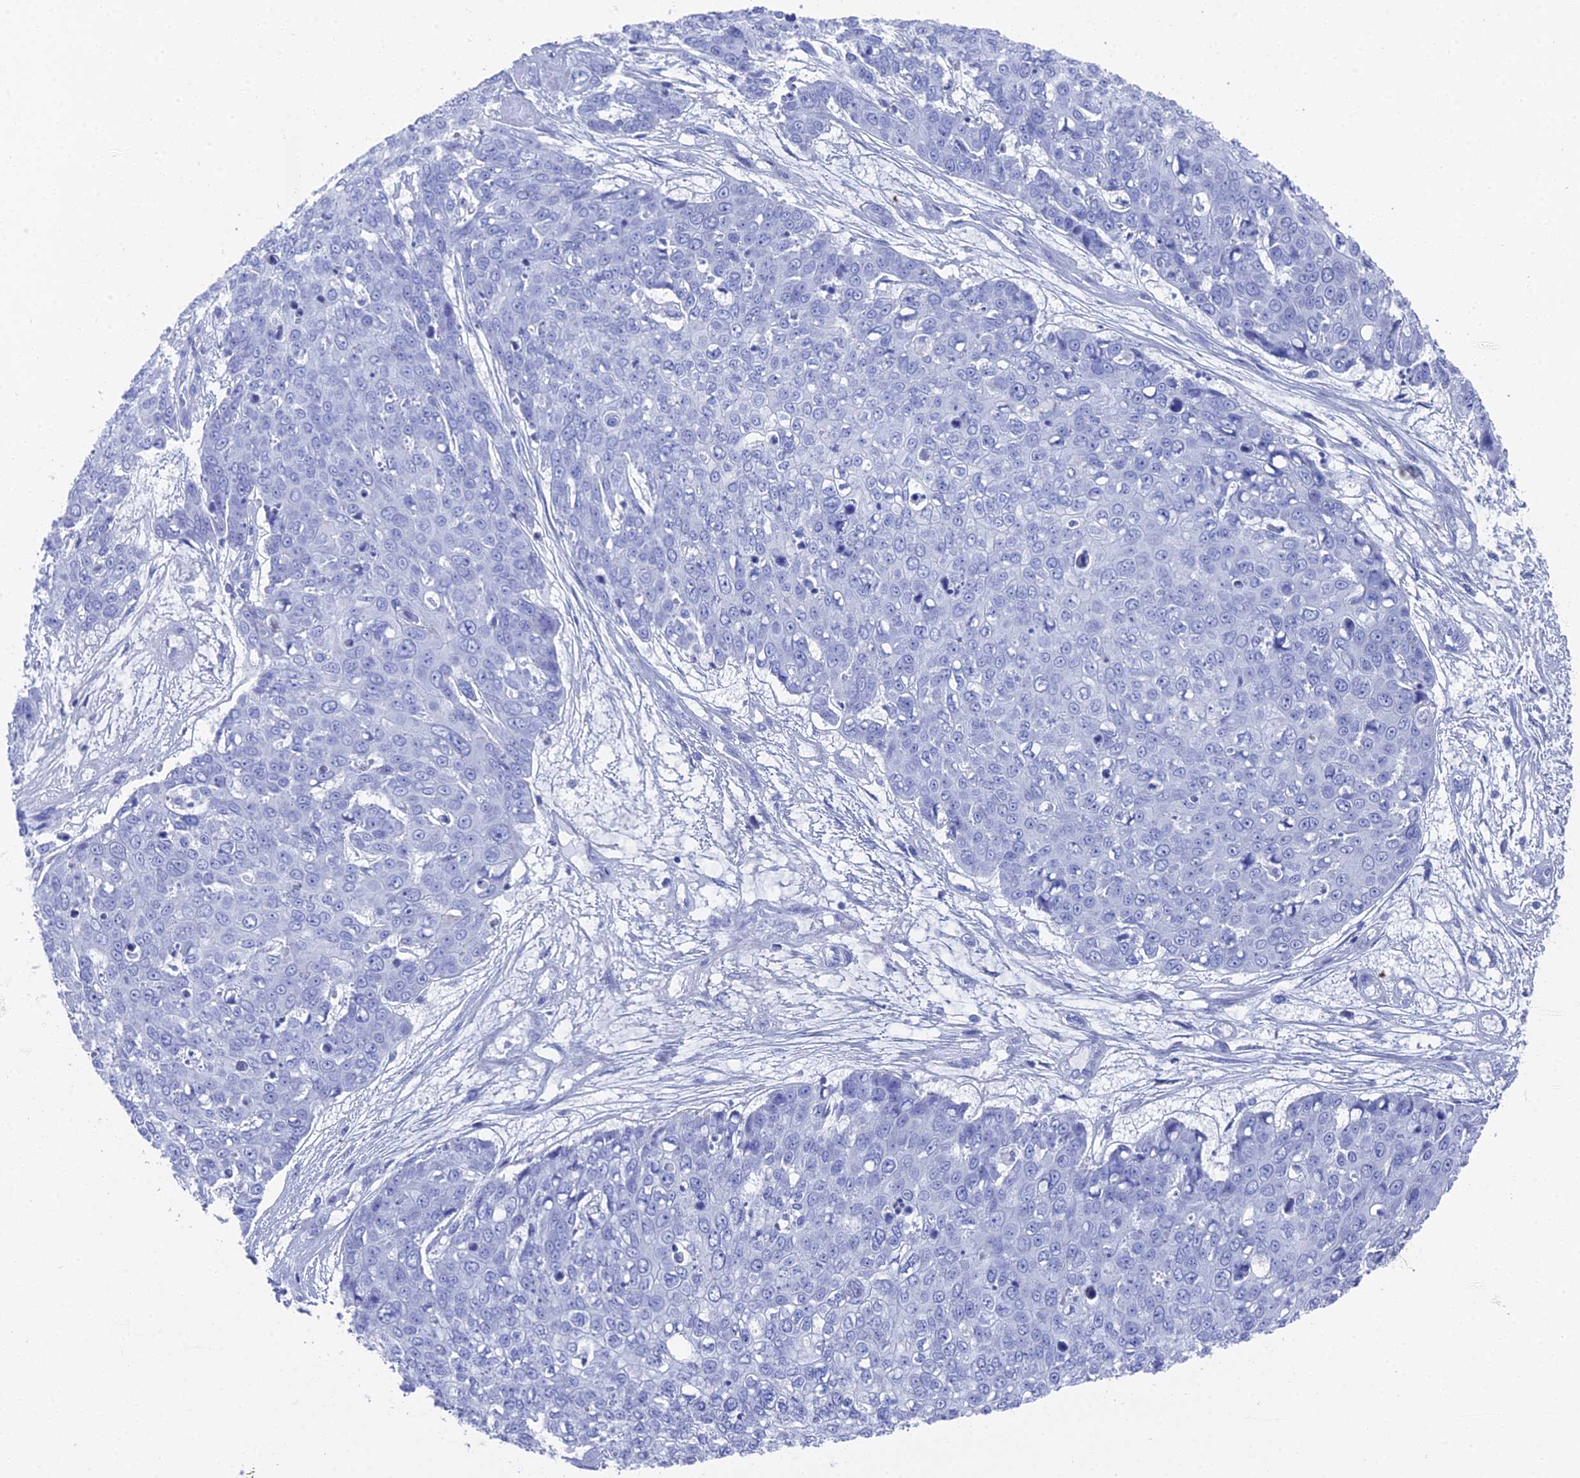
{"staining": {"intensity": "negative", "quantity": "none", "location": "none"}, "tissue": "skin cancer", "cell_type": "Tumor cells", "image_type": "cancer", "snomed": [{"axis": "morphology", "description": "Squamous cell carcinoma, NOS"}, {"axis": "topography", "description": "Skin"}], "caption": "This is a micrograph of IHC staining of skin squamous cell carcinoma, which shows no positivity in tumor cells.", "gene": "ENPP3", "patient": {"sex": "male", "age": 71}}